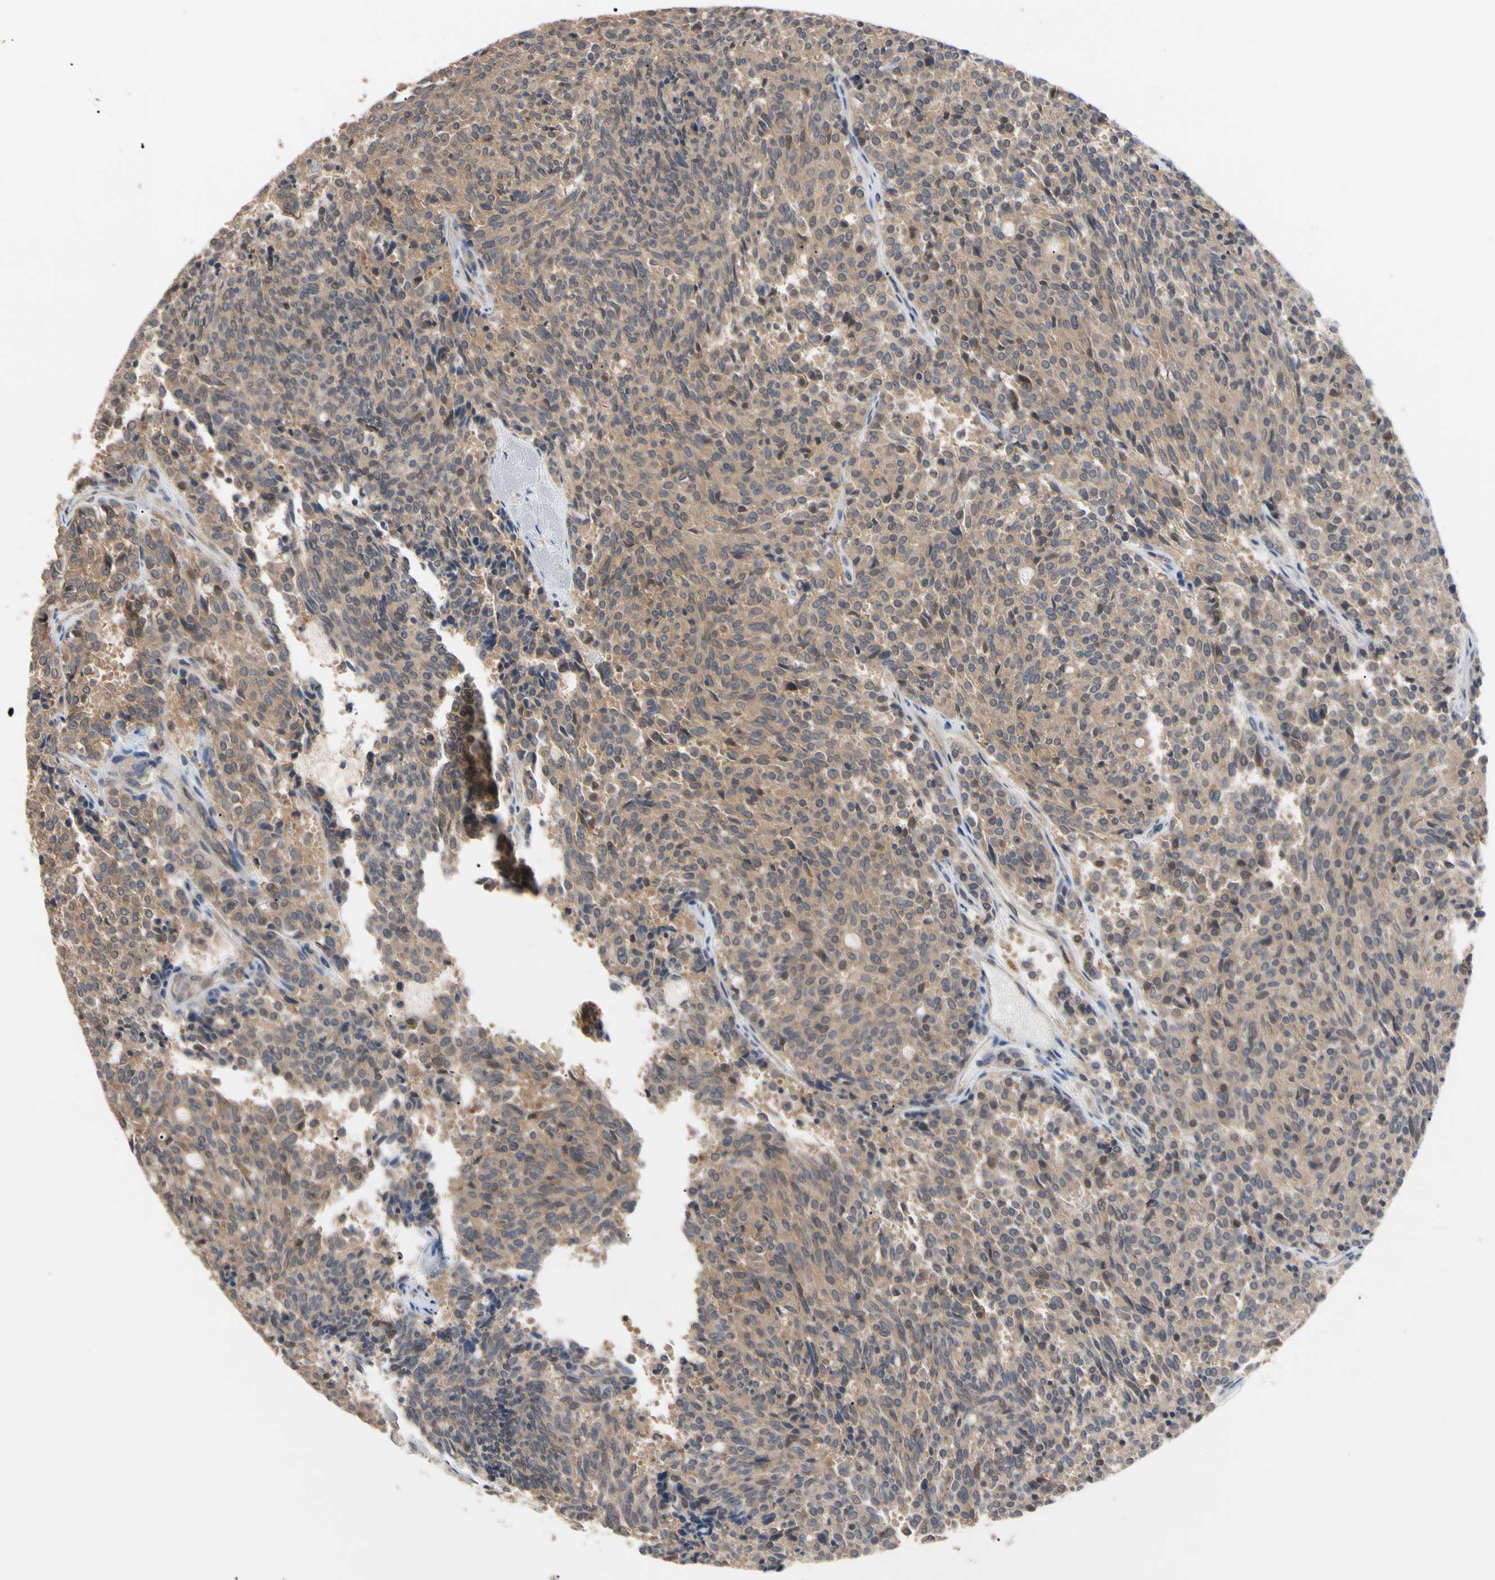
{"staining": {"intensity": "moderate", "quantity": ">75%", "location": "cytoplasmic/membranous"}, "tissue": "carcinoid", "cell_type": "Tumor cells", "image_type": "cancer", "snomed": [{"axis": "morphology", "description": "Carcinoid, malignant, NOS"}, {"axis": "topography", "description": "Pancreas"}], "caption": "Malignant carcinoid was stained to show a protein in brown. There is medium levels of moderate cytoplasmic/membranous expression in approximately >75% of tumor cells. (DAB = brown stain, brightfield microscopy at high magnification).", "gene": "DPP8", "patient": {"sex": "female", "age": 54}}